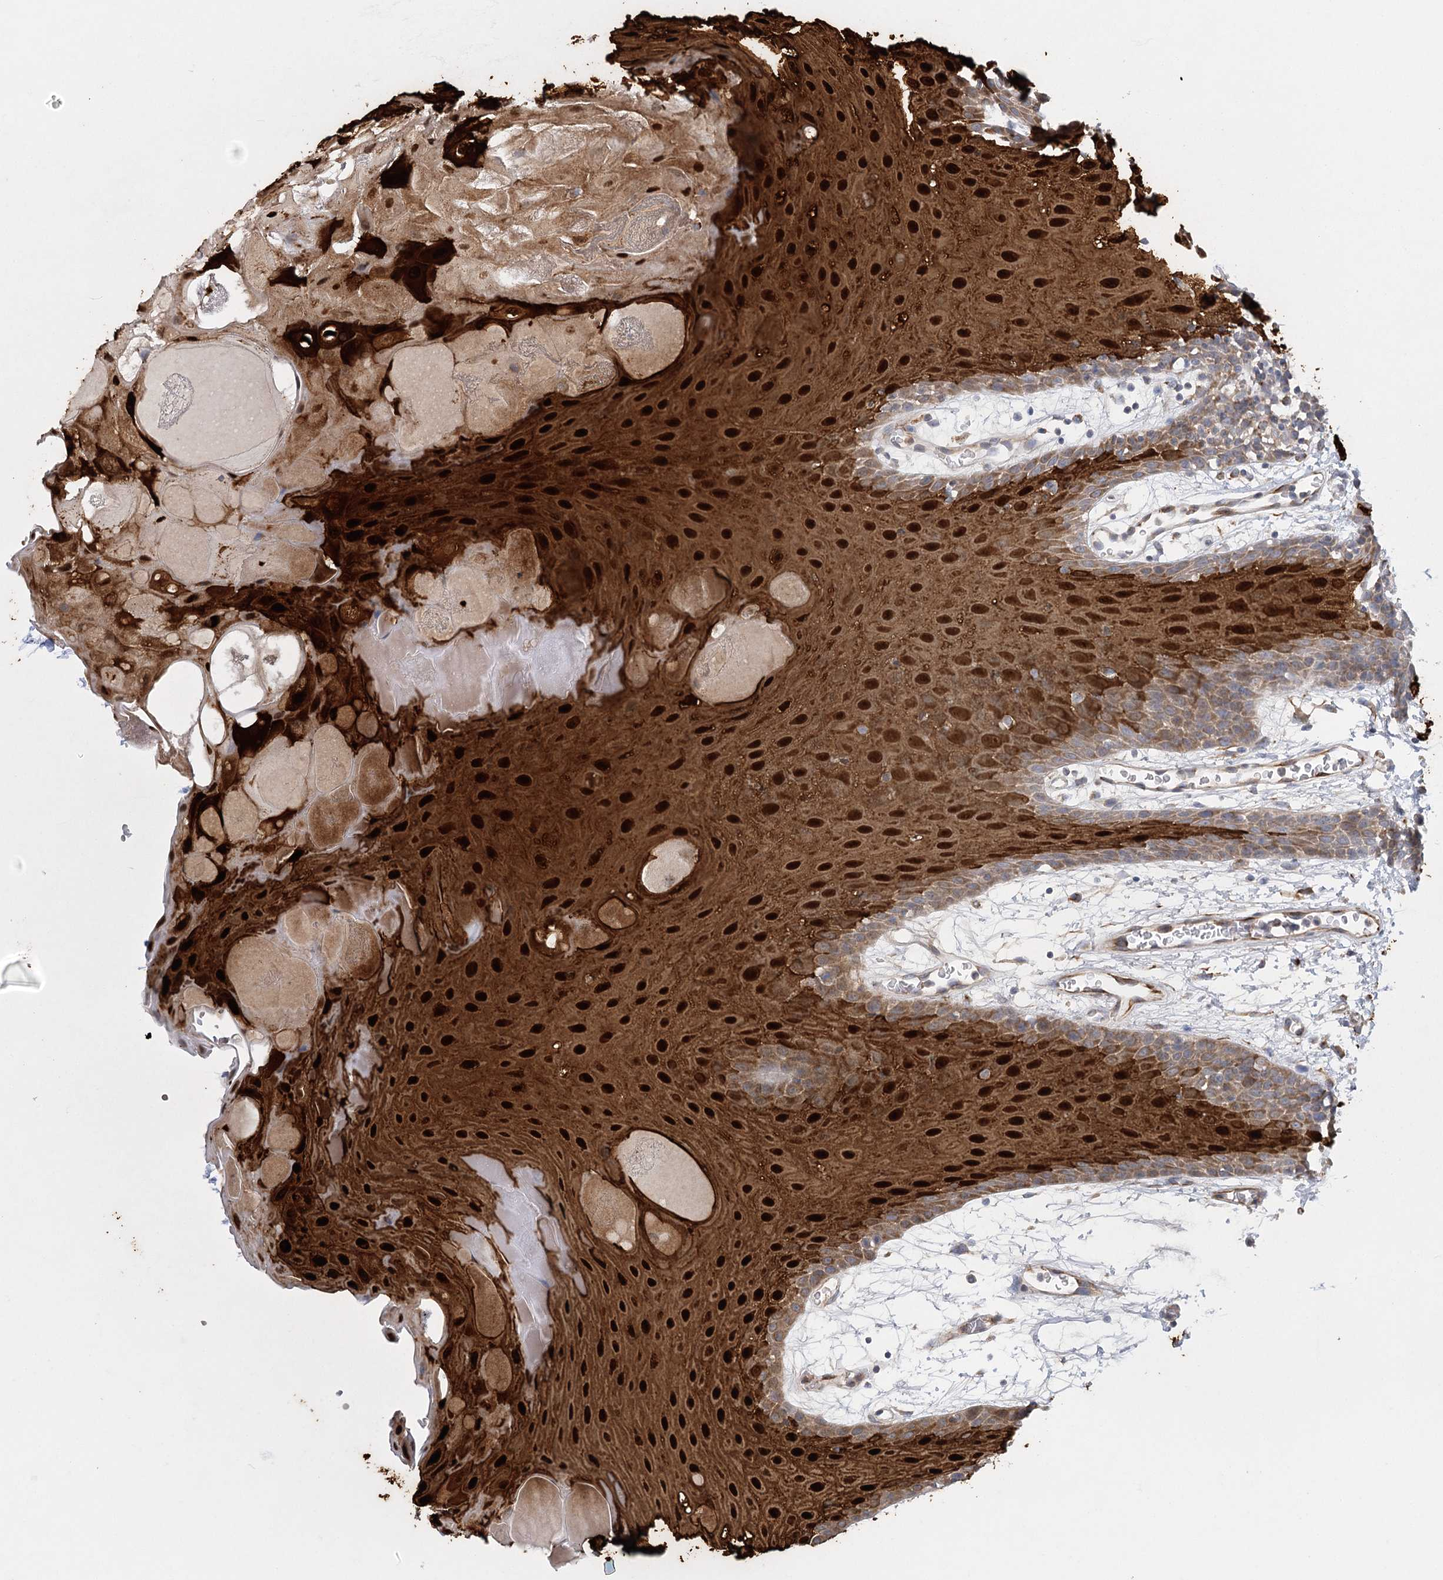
{"staining": {"intensity": "strong", "quantity": "25%-75%", "location": "cytoplasmic/membranous"}, "tissue": "oral mucosa", "cell_type": "Squamous epithelial cells", "image_type": "normal", "snomed": [{"axis": "morphology", "description": "Normal tissue, NOS"}, {"axis": "topography", "description": "Skeletal muscle"}, {"axis": "topography", "description": "Oral tissue"}, {"axis": "topography", "description": "Salivary gland"}, {"axis": "topography", "description": "Peripheral nerve tissue"}], "caption": "This is a histology image of immunohistochemistry staining of unremarkable oral mucosa, which shows strong staining in the cytoplasmic/membranous of squamous epithelial cells.", "gene": "DHTKD1", "patient": {"sex": "male", "age": 54}}